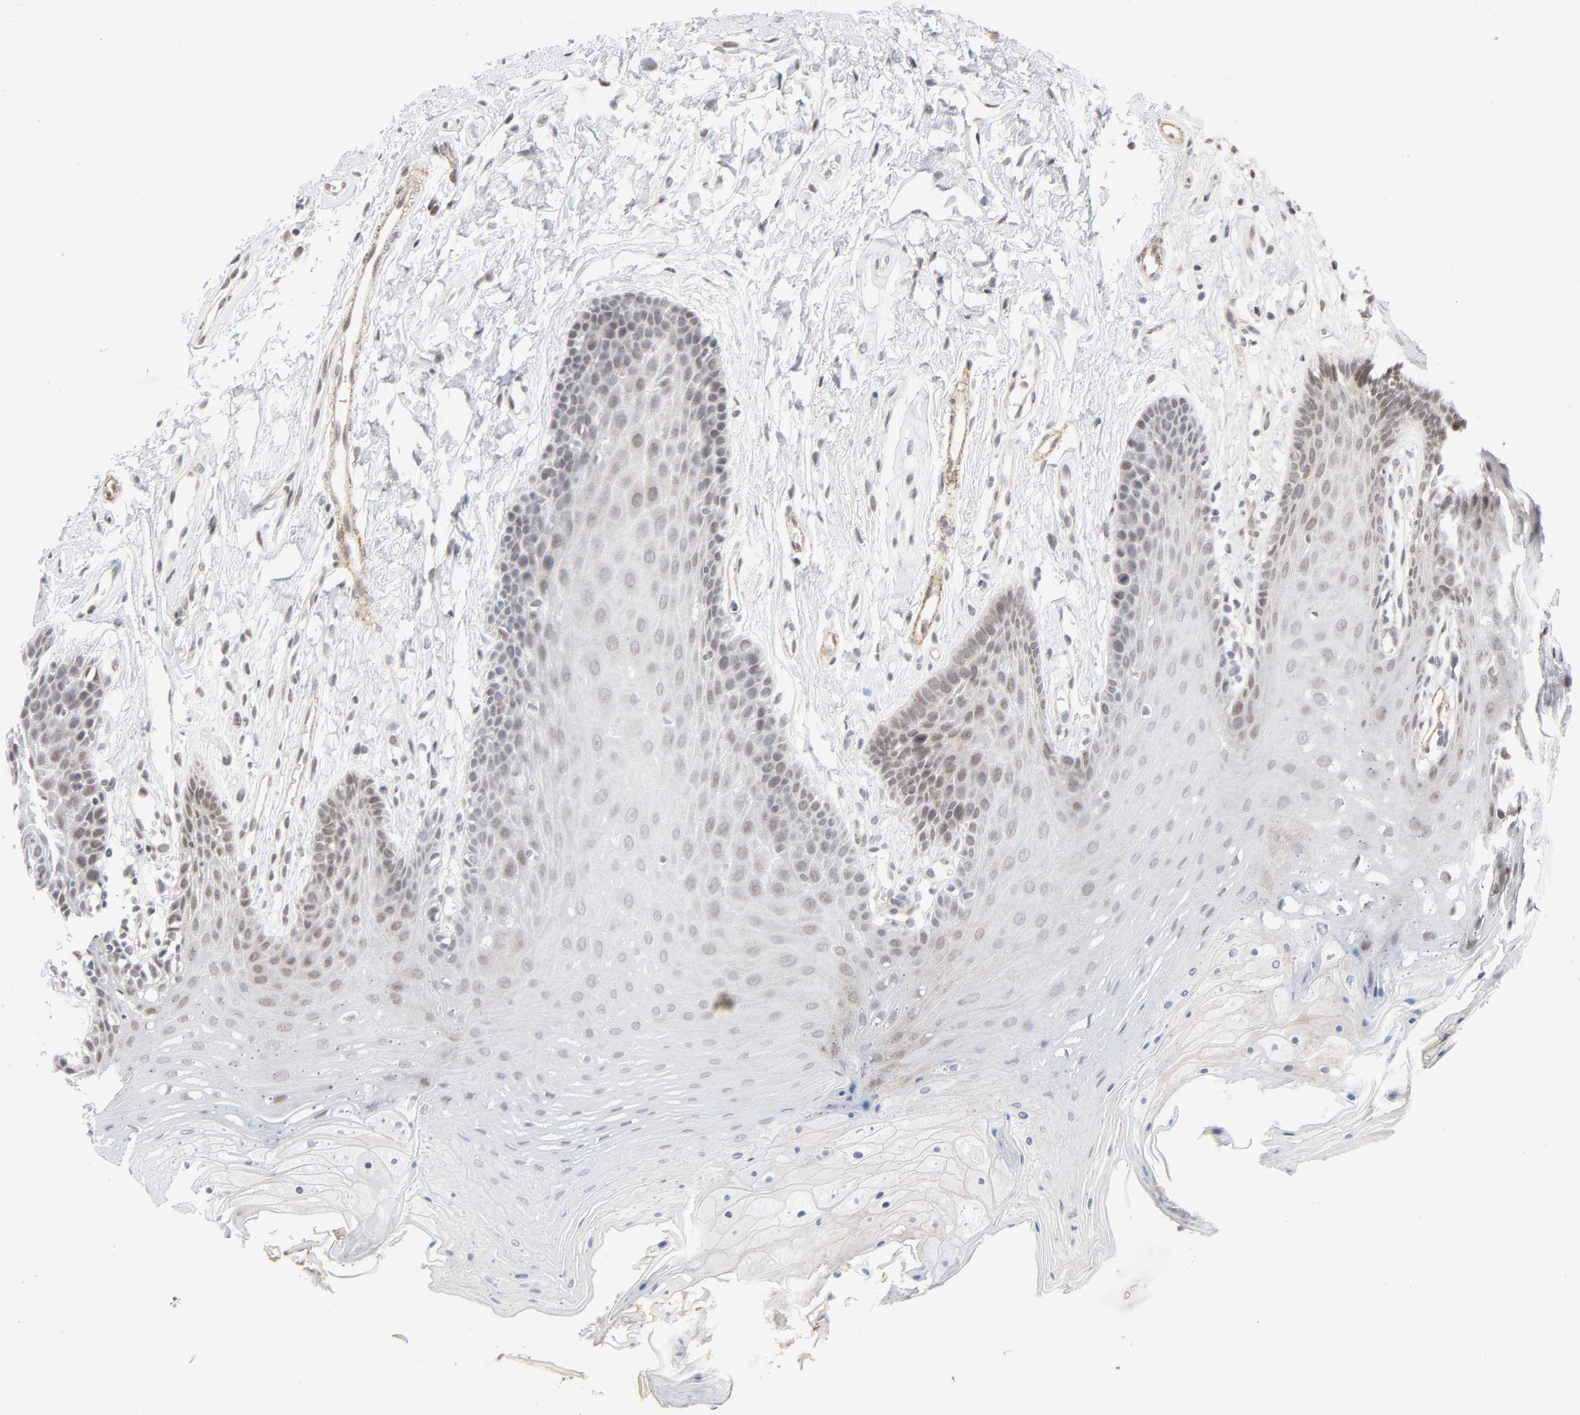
{"staining": {"intensity": "weak", "quantity": "<25%", "location": "nuclear"}, "tissue": "oral mucosa", "cell_type": "Squamous epithelial cells", "image_type": "normal", "snomed": [{"axis": "morphology", "description": "Normal tissue, NOS"}, {"axis": "topography", "description": "Oral tissue"}], "caption": "IHC micrograph of benign human oral mucosa stained for a protein (brown), which demonstrates no staining in squamous epithelial cells.", "gene": "ZKSCAN8", "patient": {"sex": "male", "age": 62}}